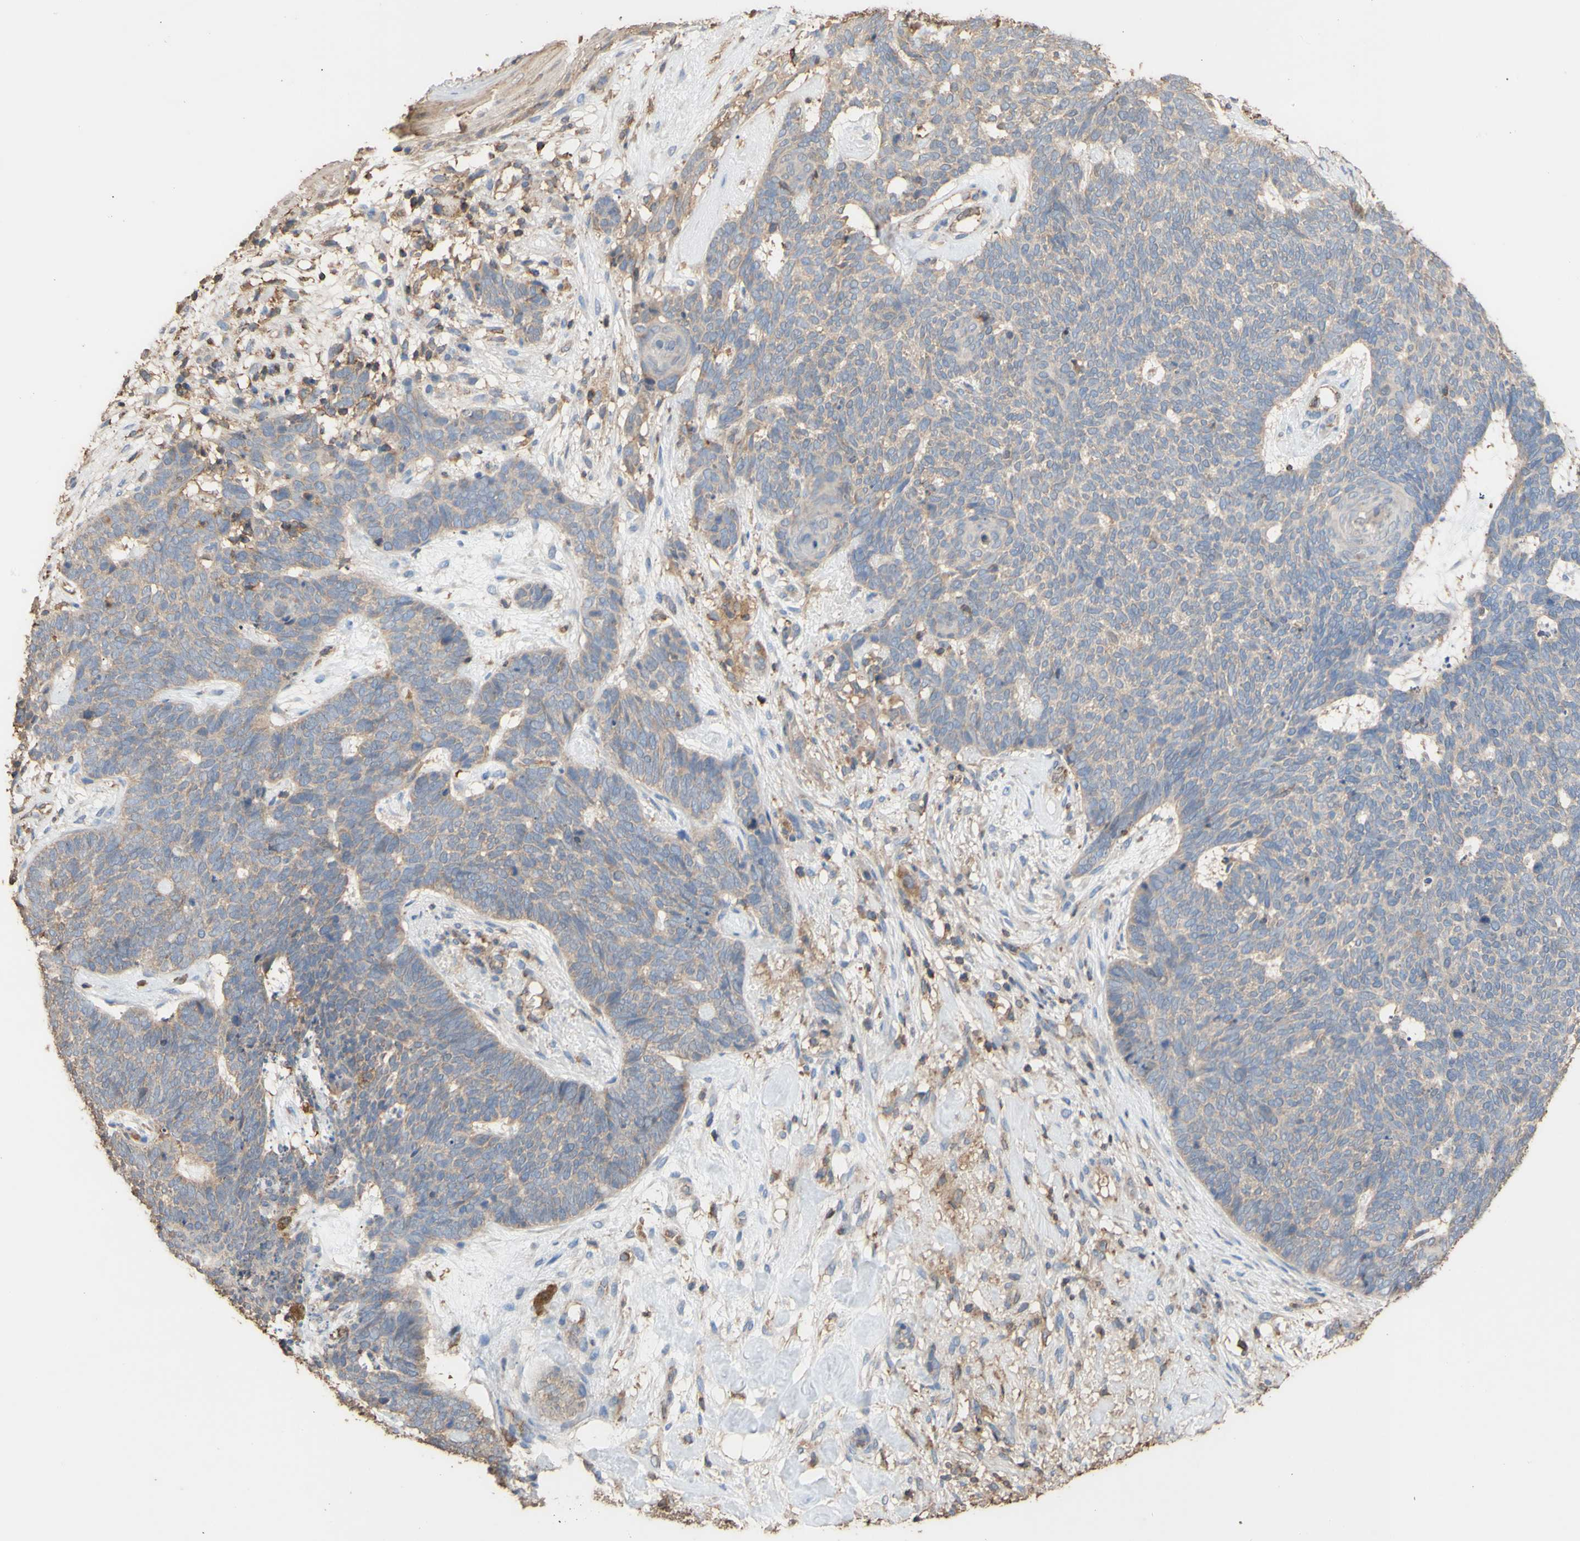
{"staining": {"intensity": "weak", "quantity": ">75%", "location": "cytoplasmic/membranous"}, "tissue": "skin cancer", "cell_type": "Tumor cells", "image_type": "cancer", "snomed": [{"axis": "morphology", "description": "Basal cell carcinoma"}, {"axis": "topography", "description": "Skin"}], "caption": "Brown immunohistochemical staining in skin basal cell carcinoma displays weak cytoplasmic/membranous expression in approximately >75% of tumor cells. Immunohistochemistry (ihc) stains the protein in brown and the nuclei are stained blue.", "gene": "ALDH9A1", "patient": {"sex": "female", "age": 84}}